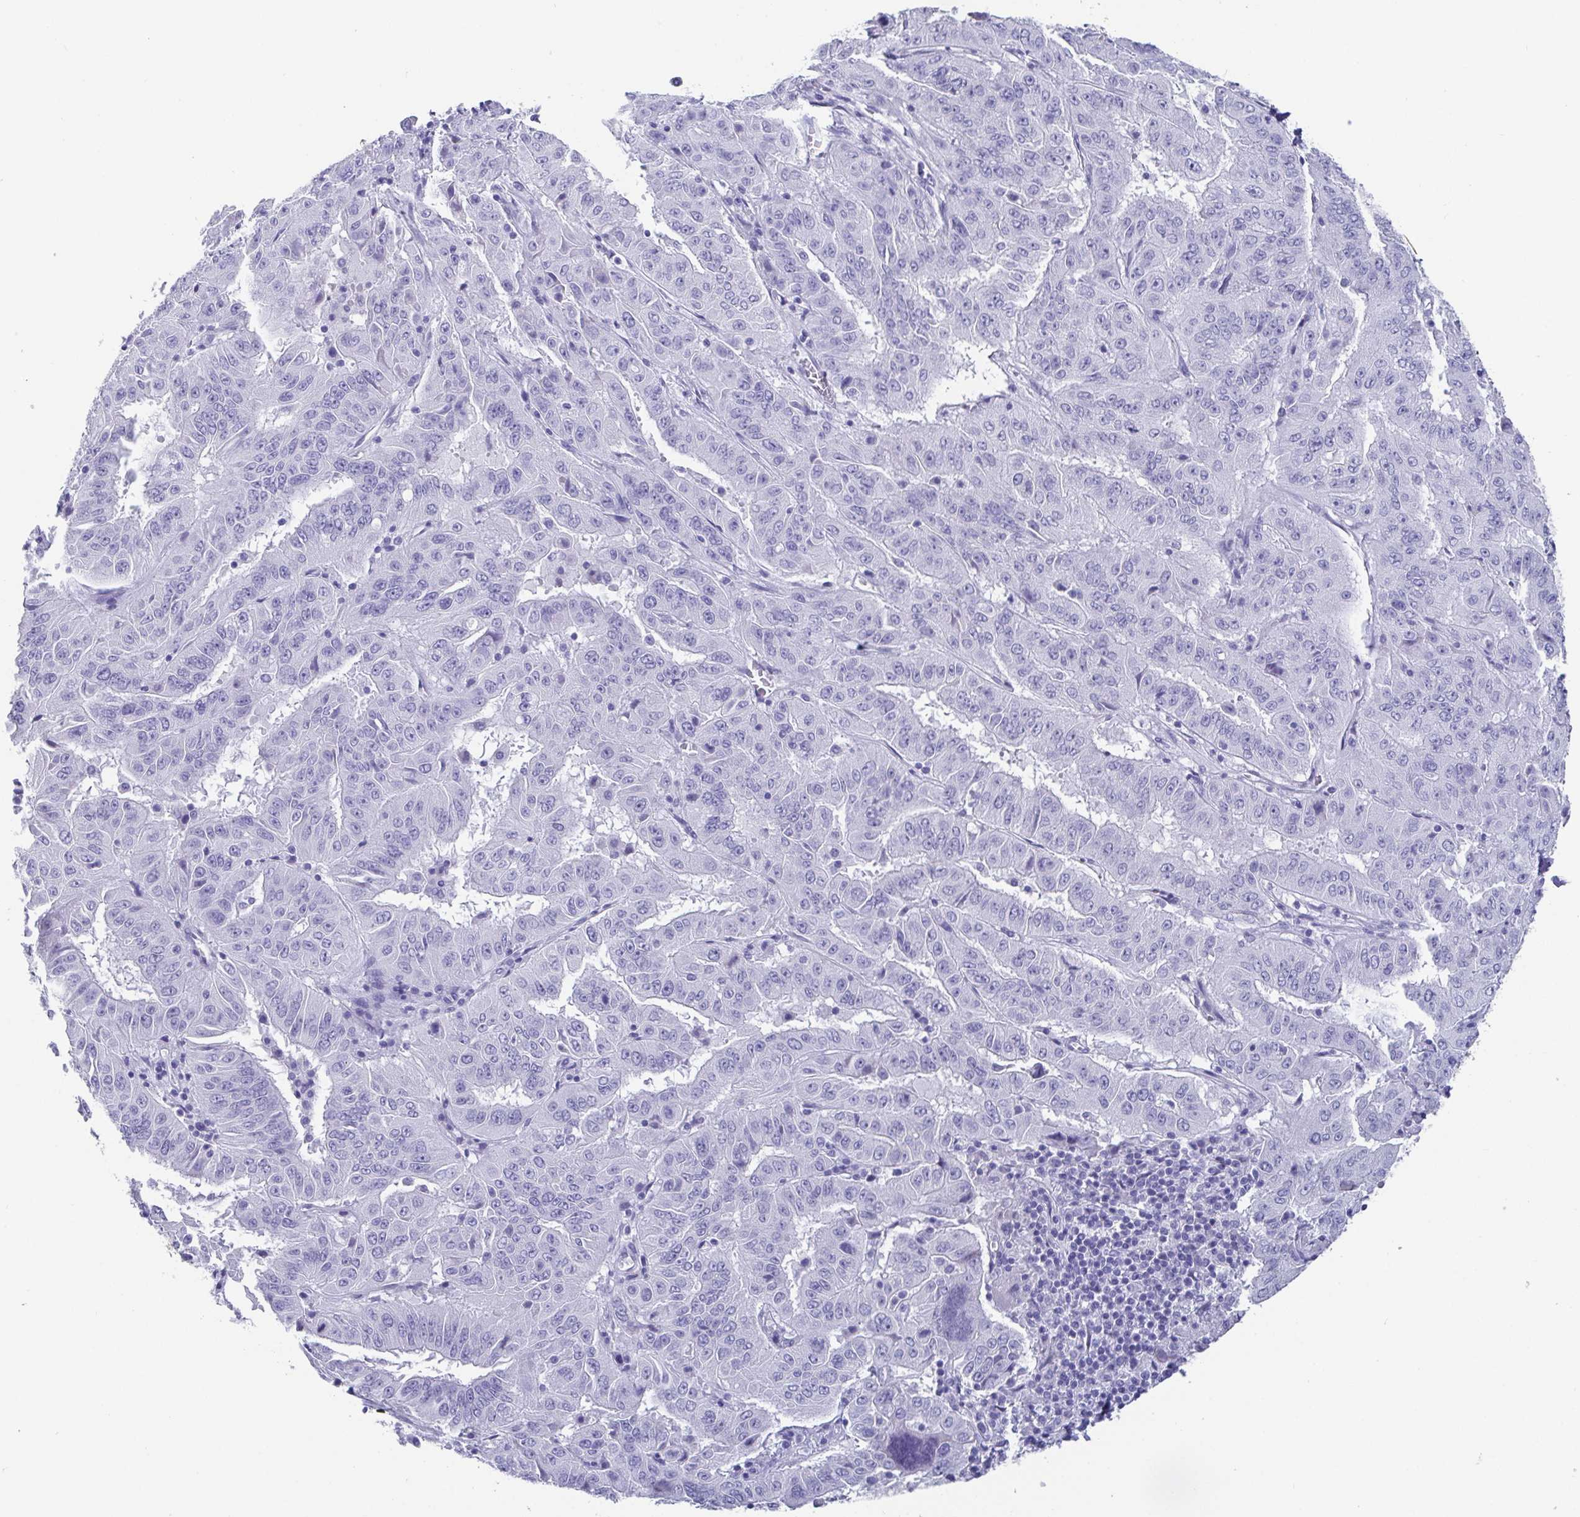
{"staining": {"intensity": "negative", "quantity": "none", "location": "none"}, "tissue": "pancreatic cancer", "cell_type": "Tumor cells", "image_type": "cancer", "snomed": [{"axis": "morphology", "description": "Adenocarcinoma, NOS"}, {"axis": "topography", "description": "Pancreas"}], "caption": "Immunohistochemistry (IHC) of pancreatic cancer (adenocarcinoma) displays no staining in tumor cells.", "gene": "SCGN", "patient": {"sex": "male", "age": 63}}